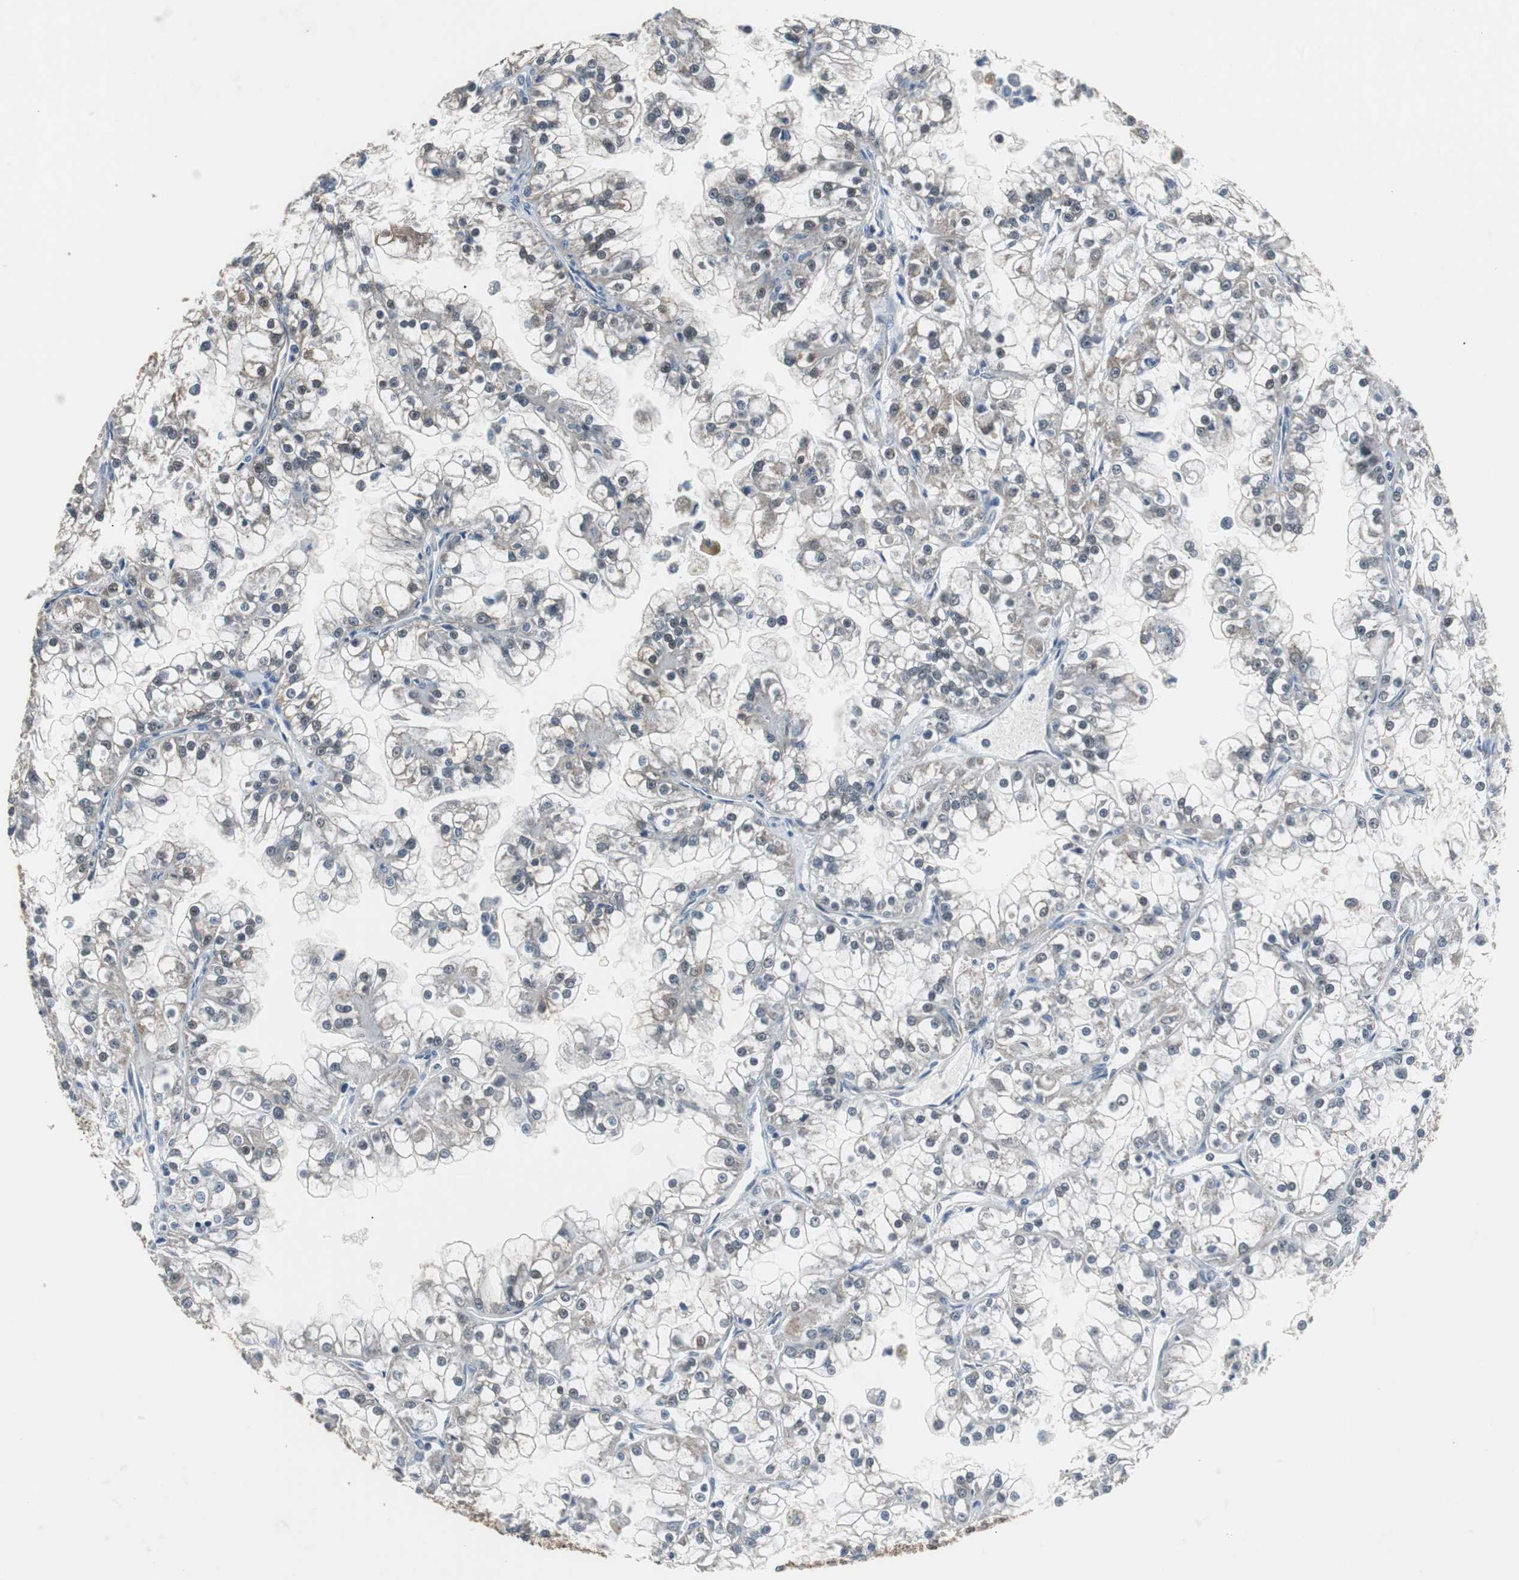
{"staining": {"intensity": "negative", "quantity": "none", "location": "none"}, "tissue": "renal cancer", "cell_type": "Tumor cells", "image_type": "cancer", "snomed": [{"axis": "morphology", "description": "Adenocarcinoma, NOS"}, {"axis": "topography", "description": "Kidney"}], "caption": "Renal cancer (adenocarcinoma) was stained to show a protein in brown. There is no significant positivity in tumor cells. (DAB (3,3'-diaminobenzidine) IHC, high magnification).", "gene": "ZHX2", "patient": {"sex": "female", "age": 52}}